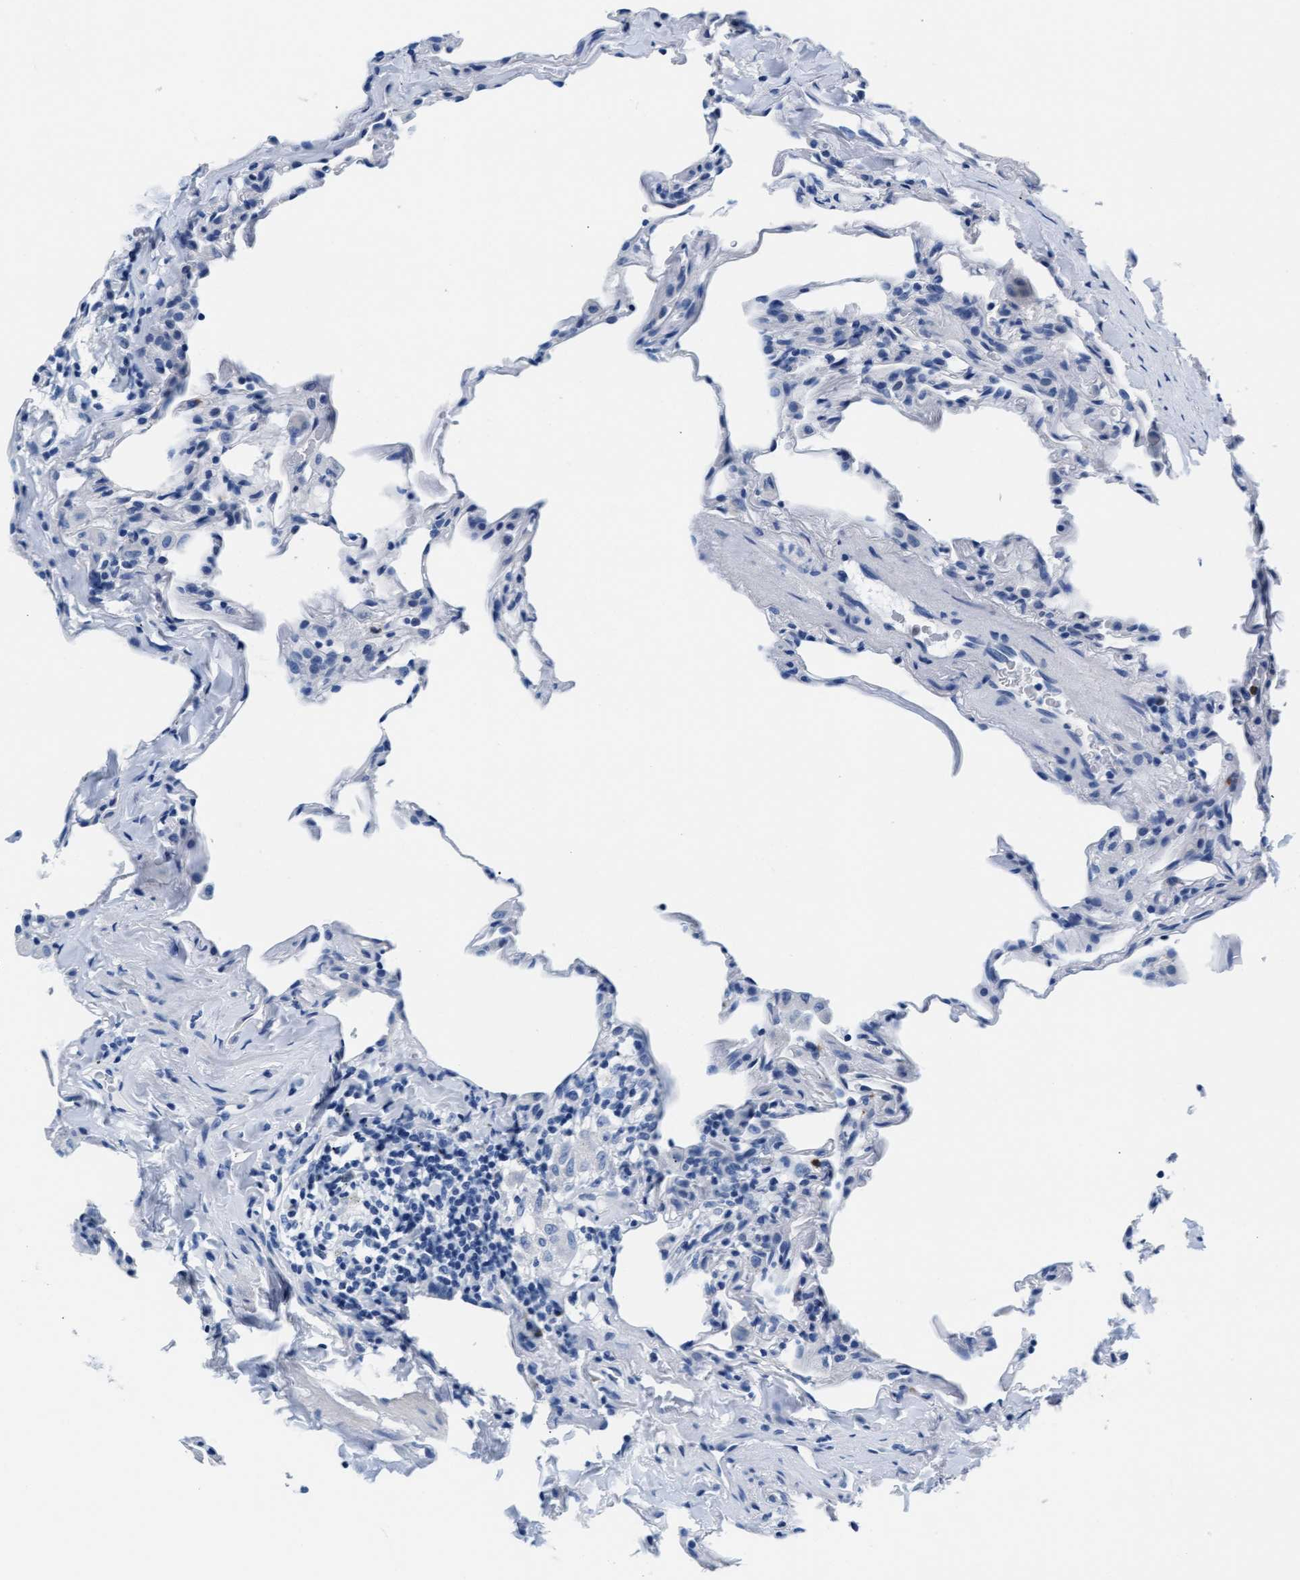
{"staining": {"intensity": "negative", "quantity": "none", "location": "none"}, "tissue": "lung", "cell_type": "Alveolar cells", "image_type": "normal", "snomed": [{"axis": "morphology", "description": "Normal tissue, NOS"}, {"axis": "topography", "description": "Lung"}], "caption": "DAB immunohistochemical staining of unremarkable lung demonstrates no significant positivity in alveolar cells.", "gene": "MMP8", "patient": {"sex": "male", "age": 59}}